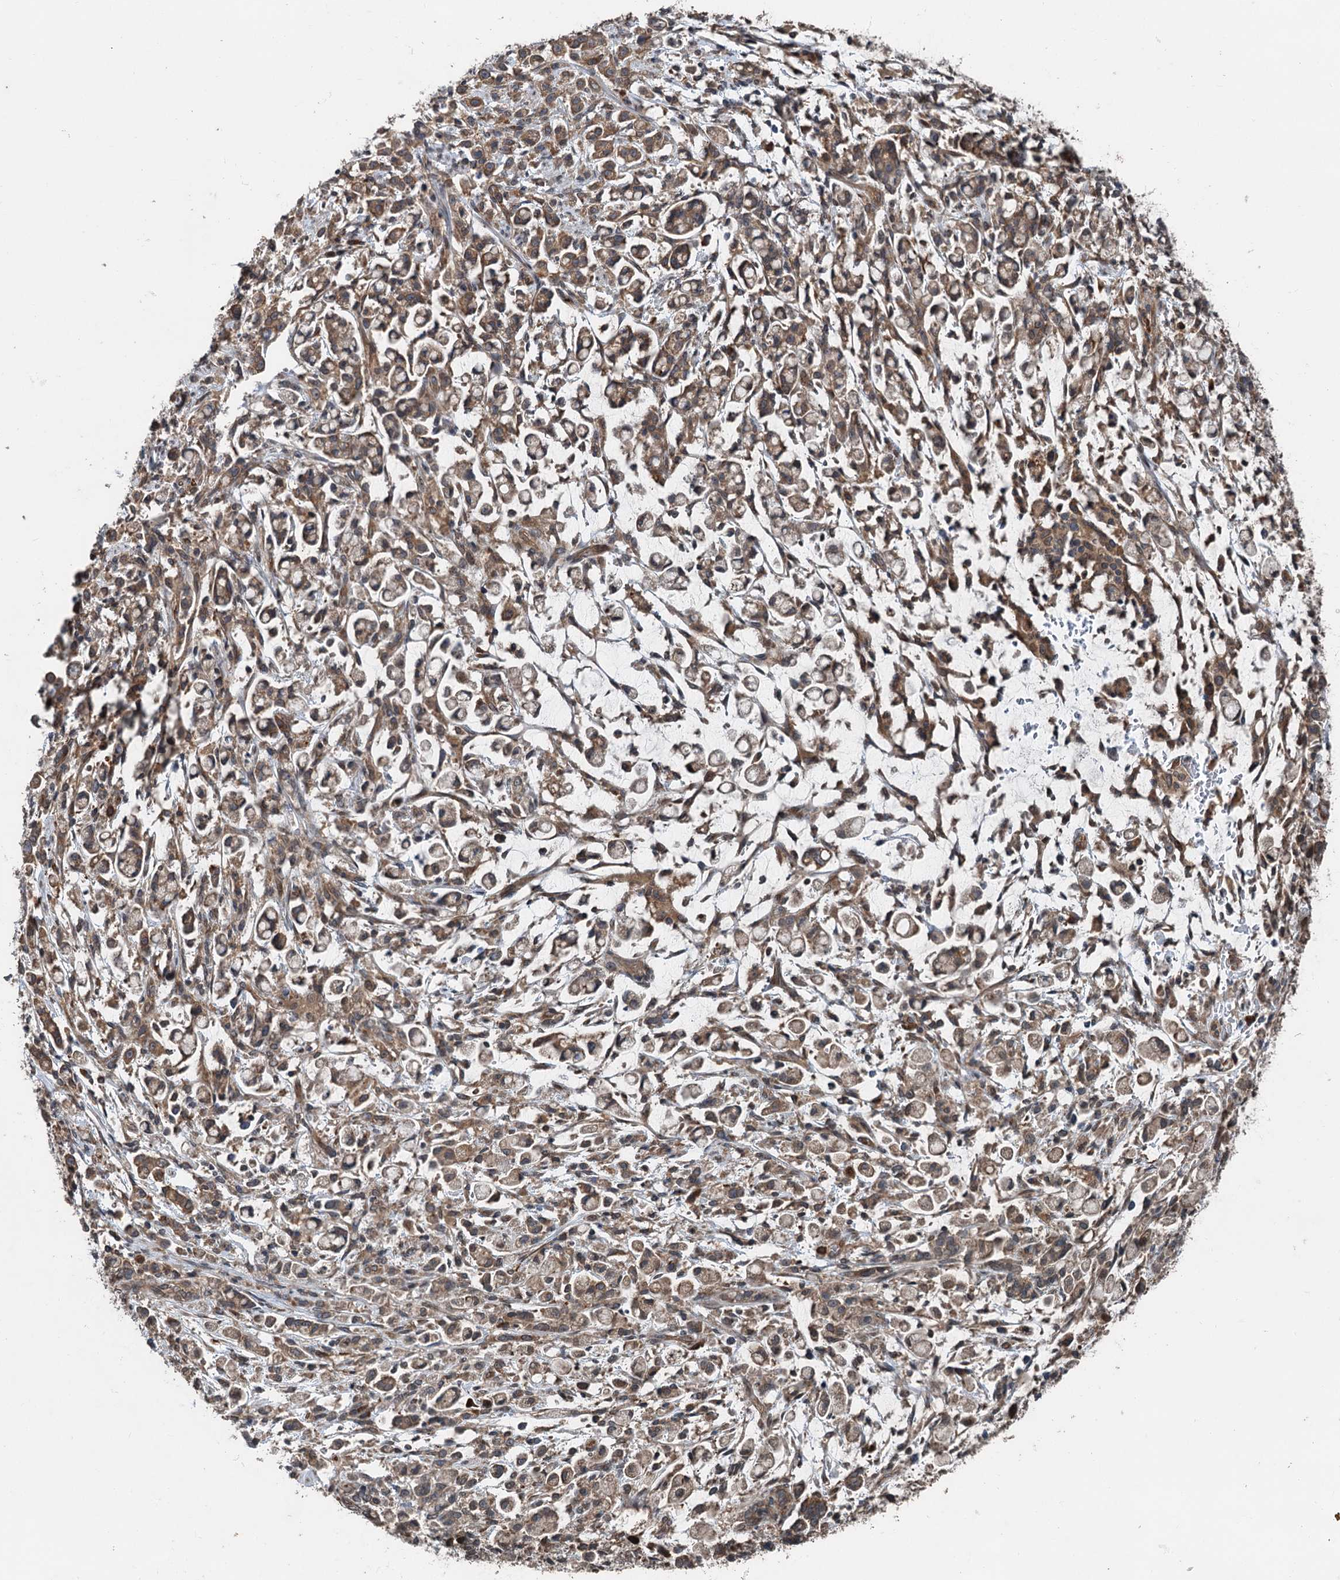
{"staining": {"intensity": "moderate", "quantity": ">75%", "location": "cytoplasmic/membranous"}, "tissue": "stomach cancer", "cell_type": "Tumor cells", "image_type": "cancer", "snomed": [{"axis": "morphology", "description": "Adenocarcinoma, NOS"}, {"axis": "topography", "description": "Stomach"}], "caption": "Moderate cytoplasmic/membranous staining is present in approximately >75% of tumor cells in stomach cancer.", "gene": "N4BP2L2", "patient": {"sex": "female", "age": 60}}